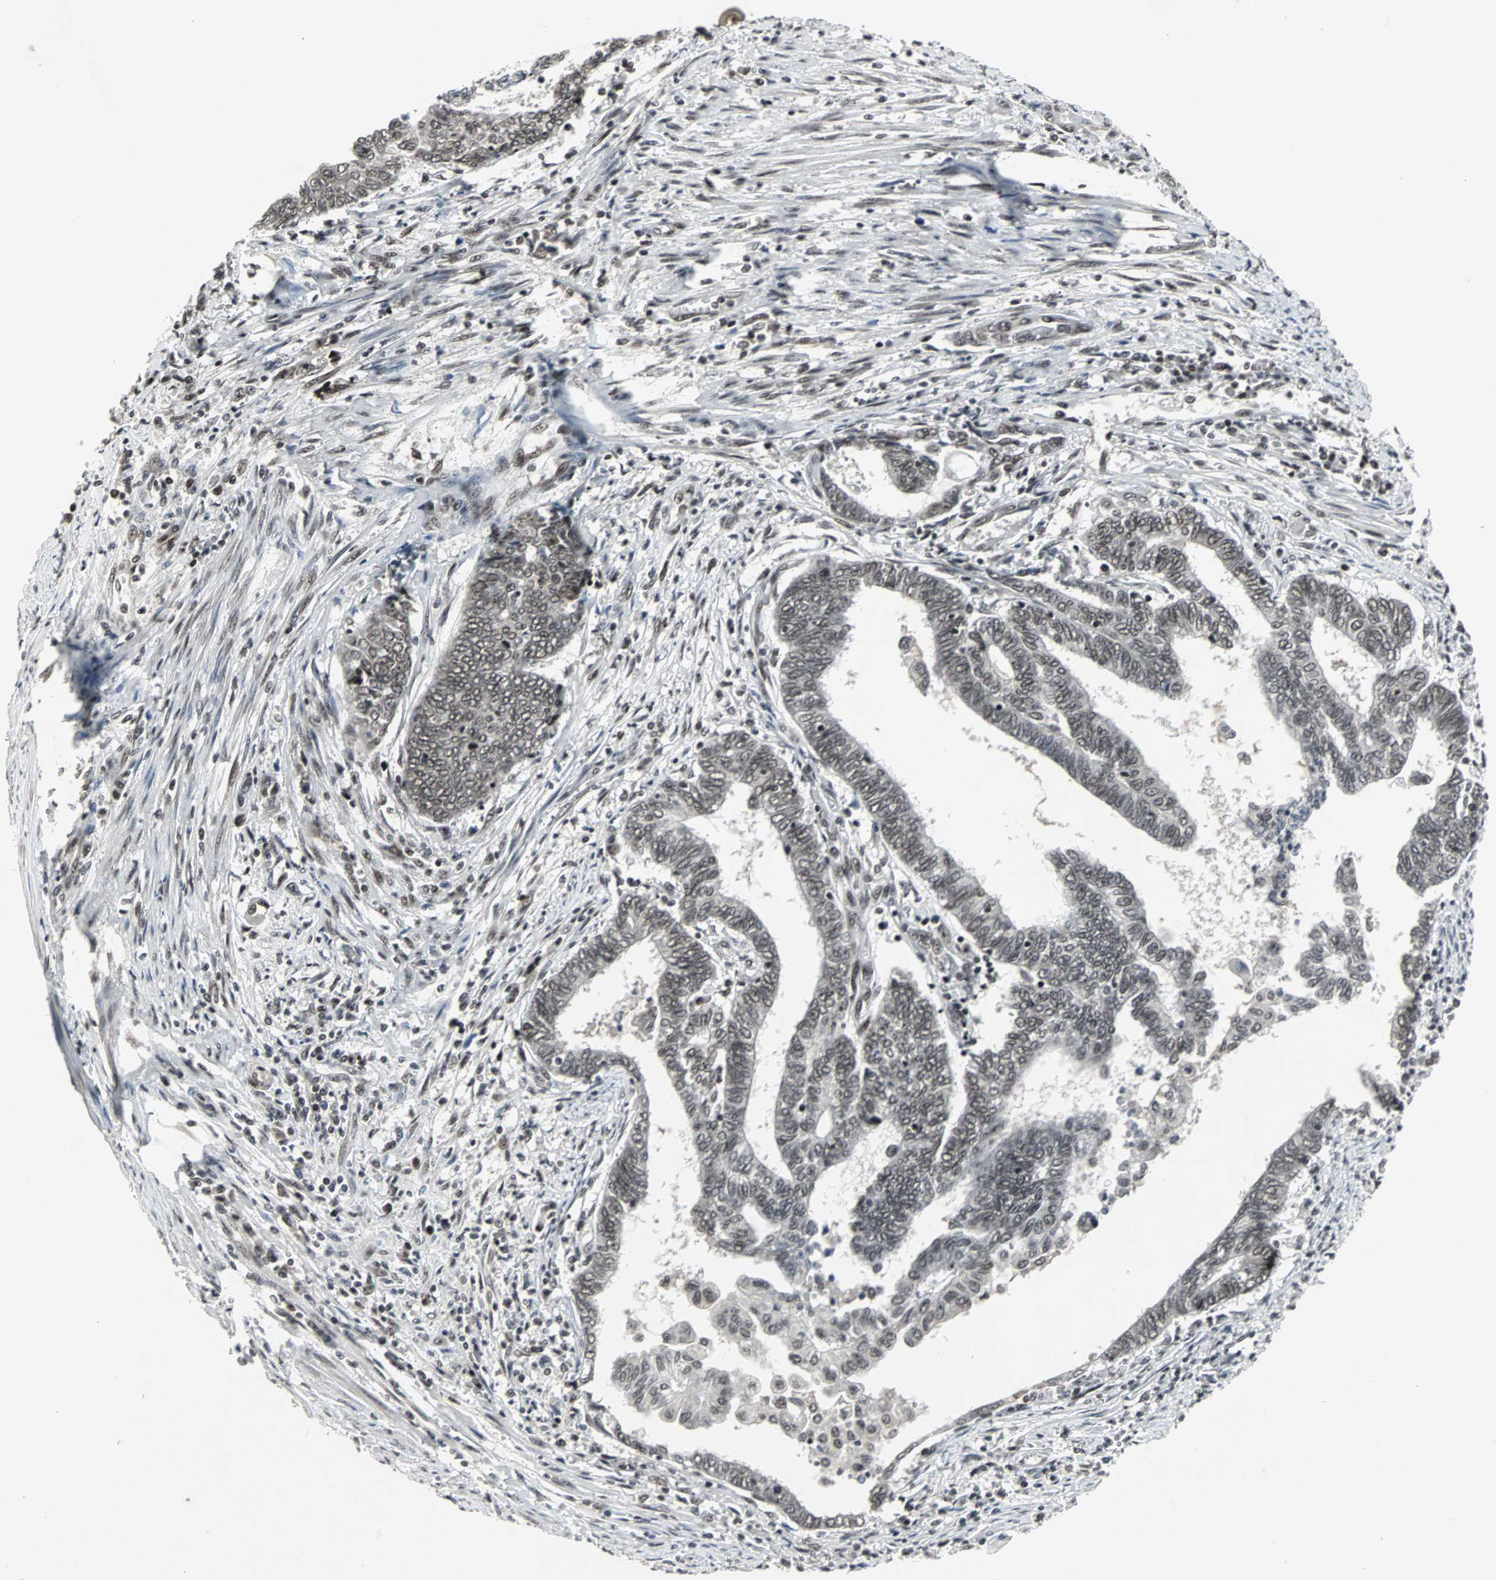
{"staining": {"intensity": "weak", "quantity": "25%-75%", "location": "nuclear"}, "tissue": "endometrial cancer", "cell_type": "Tumor cells", "image_type": "cancer", "snomed": [{"axis": "morphology", "description": "Adenocarcinoma, NOS"}, {"axis": "topography", "description": "Uterus"}, {"axis": "topography", "description": "Endometrium"}], "caption": "A micrograph showing weak nuclear staining in about 25%-75% of tumor cells in endometrial cancer, as visualized by brown immunohistochemical staining.", "gene": "PNKP", "patient": {"sex": "female", "age": 70}}